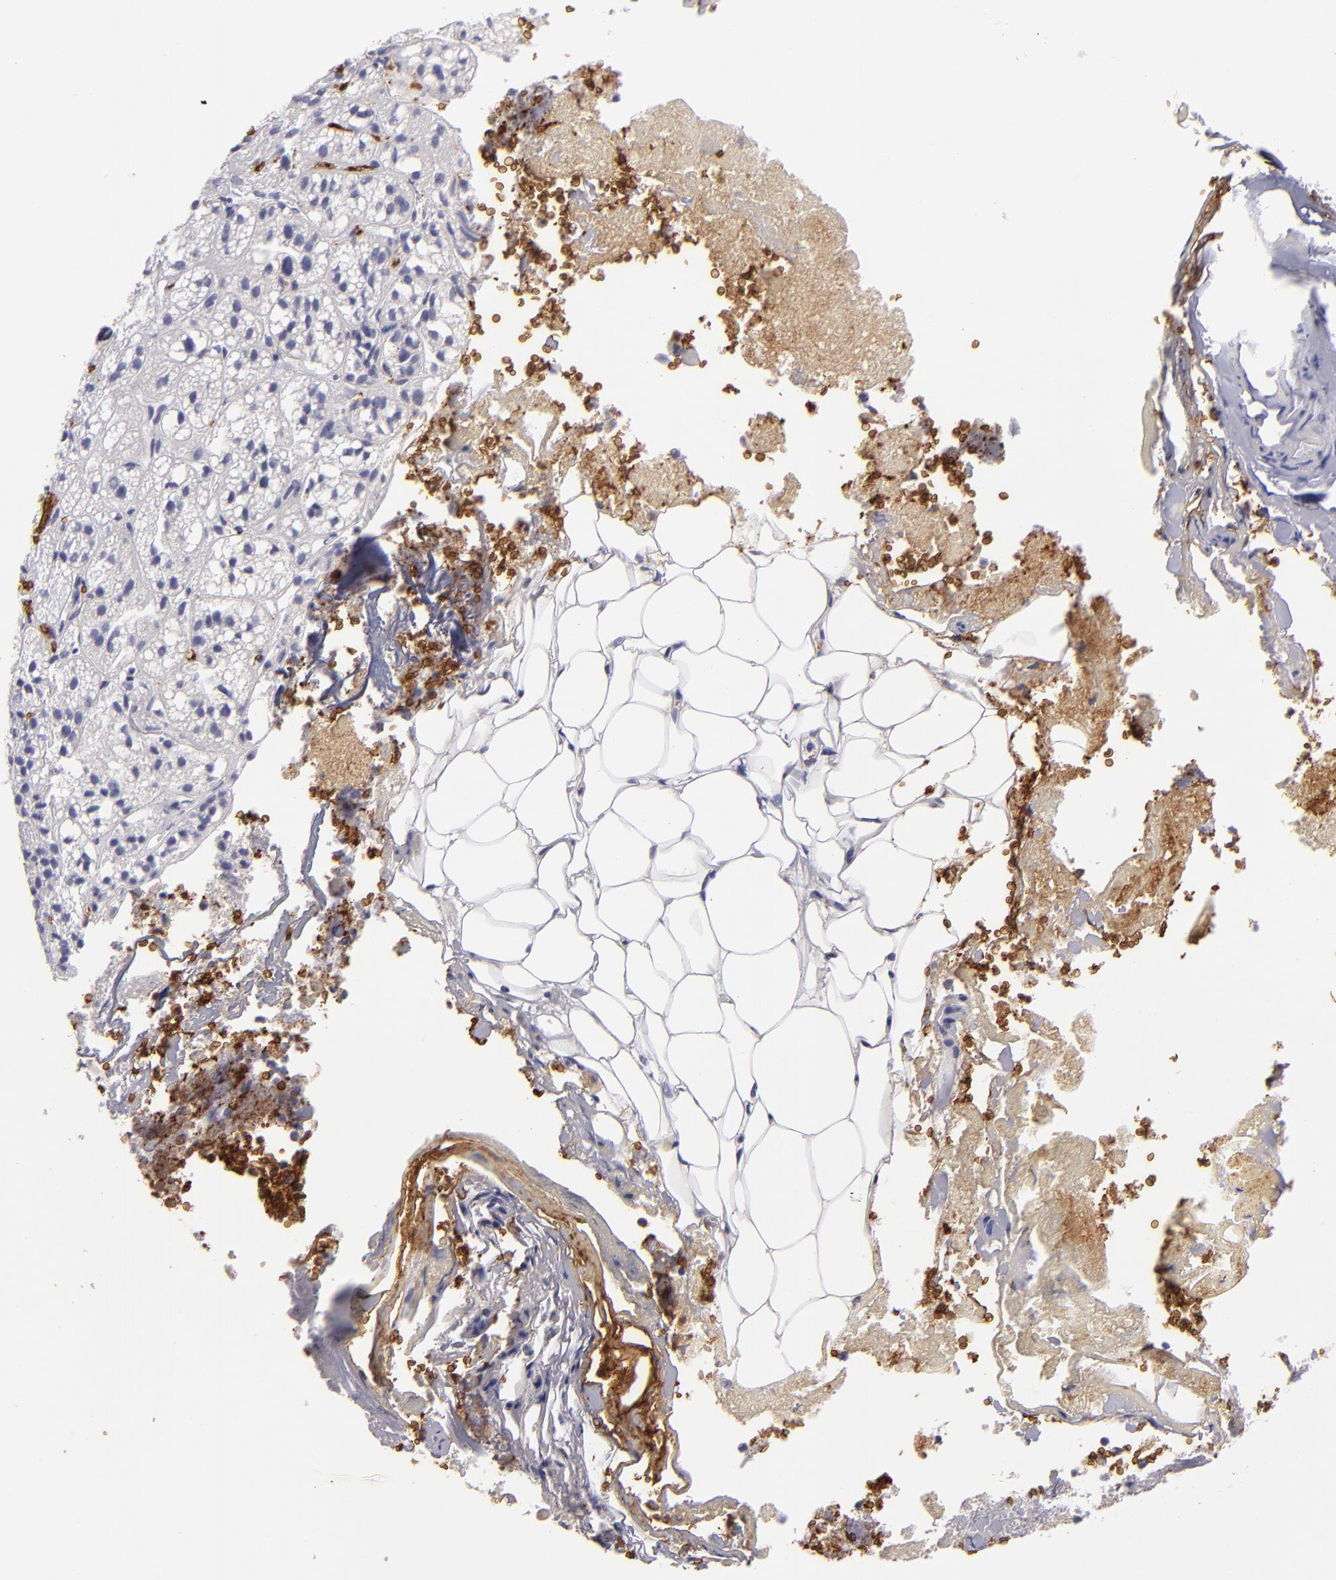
{"staining": {"intensity": "negative", "quantity": "none", "location": "none"}, "tissue": "adrenal gland", "cell_type": "Glandular cells", "image_type": "normal", "snomed": [{"axis": "morphology", "description": "Normal tissue, NOS"}, {"axis": "topography", "description": "Adrenal gland"}], "caption": "IHC of normal adrenal gland displays no positivity in glandular cells.", "gene": "GYPA", "patient": {"sex": "female", "age": 71}}